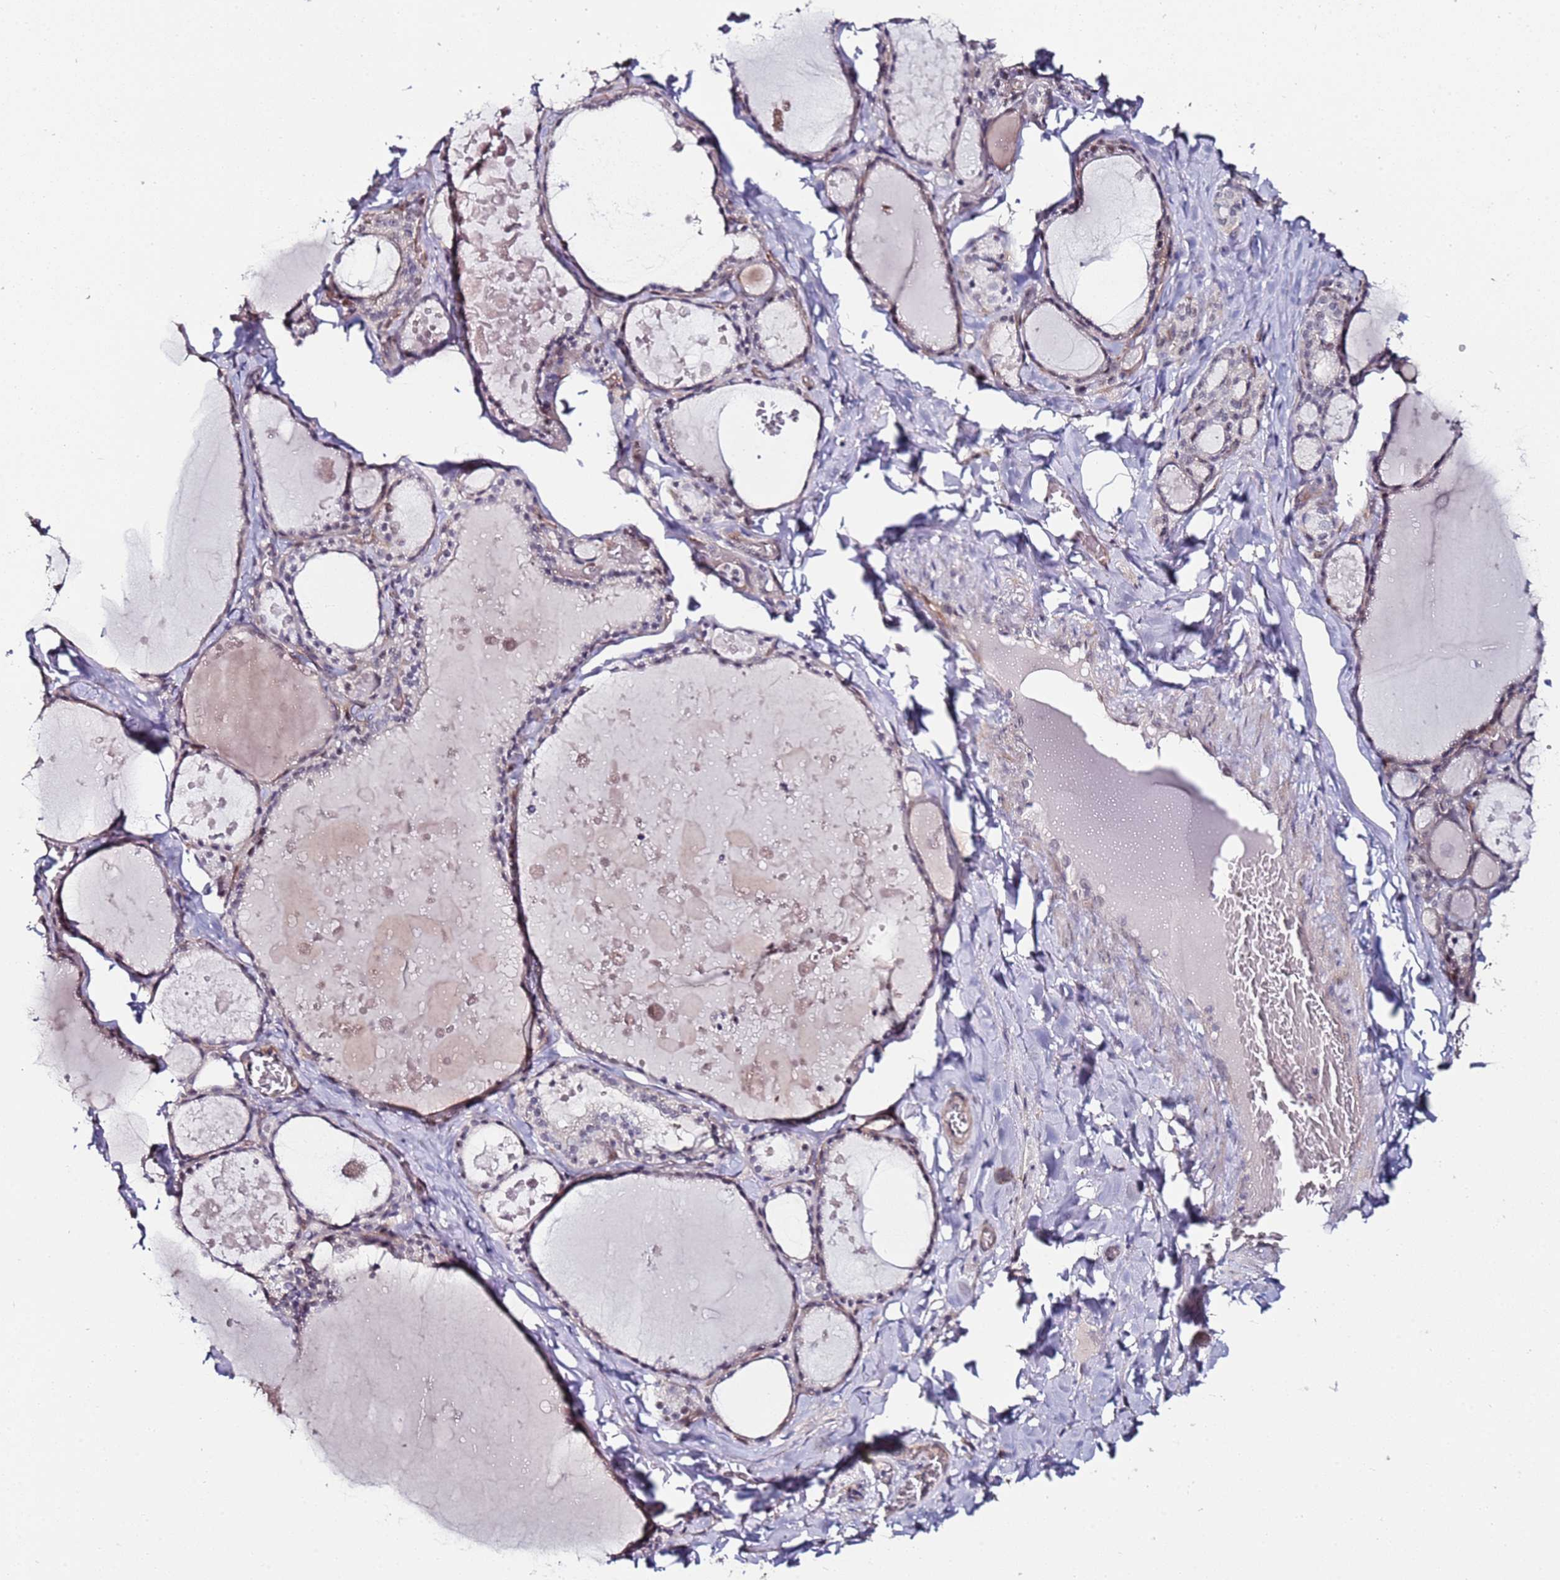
{"staining": {"intensity": "moderate", "quantity": "<25%", "location": "cytoplasmic/membranous"}, "tissue": "thyroid gland", "cell_type": "Glandular cells", "image_type": "normal", "snomed": [{"axis": "morphology", "description": "Normal tissue, NOS"}, {"axis": "topography", "description": "Thyroid gland"}], "caption": "A photomicrograph showing moderate cytoplasmic/membranous positivity in approximately <25% of glandular cells in benign thyroid gland, as visualized by brown immunohistochemical staining.", "gene": "DUSP28", "patient": {"sex": "male", "age": 56}}